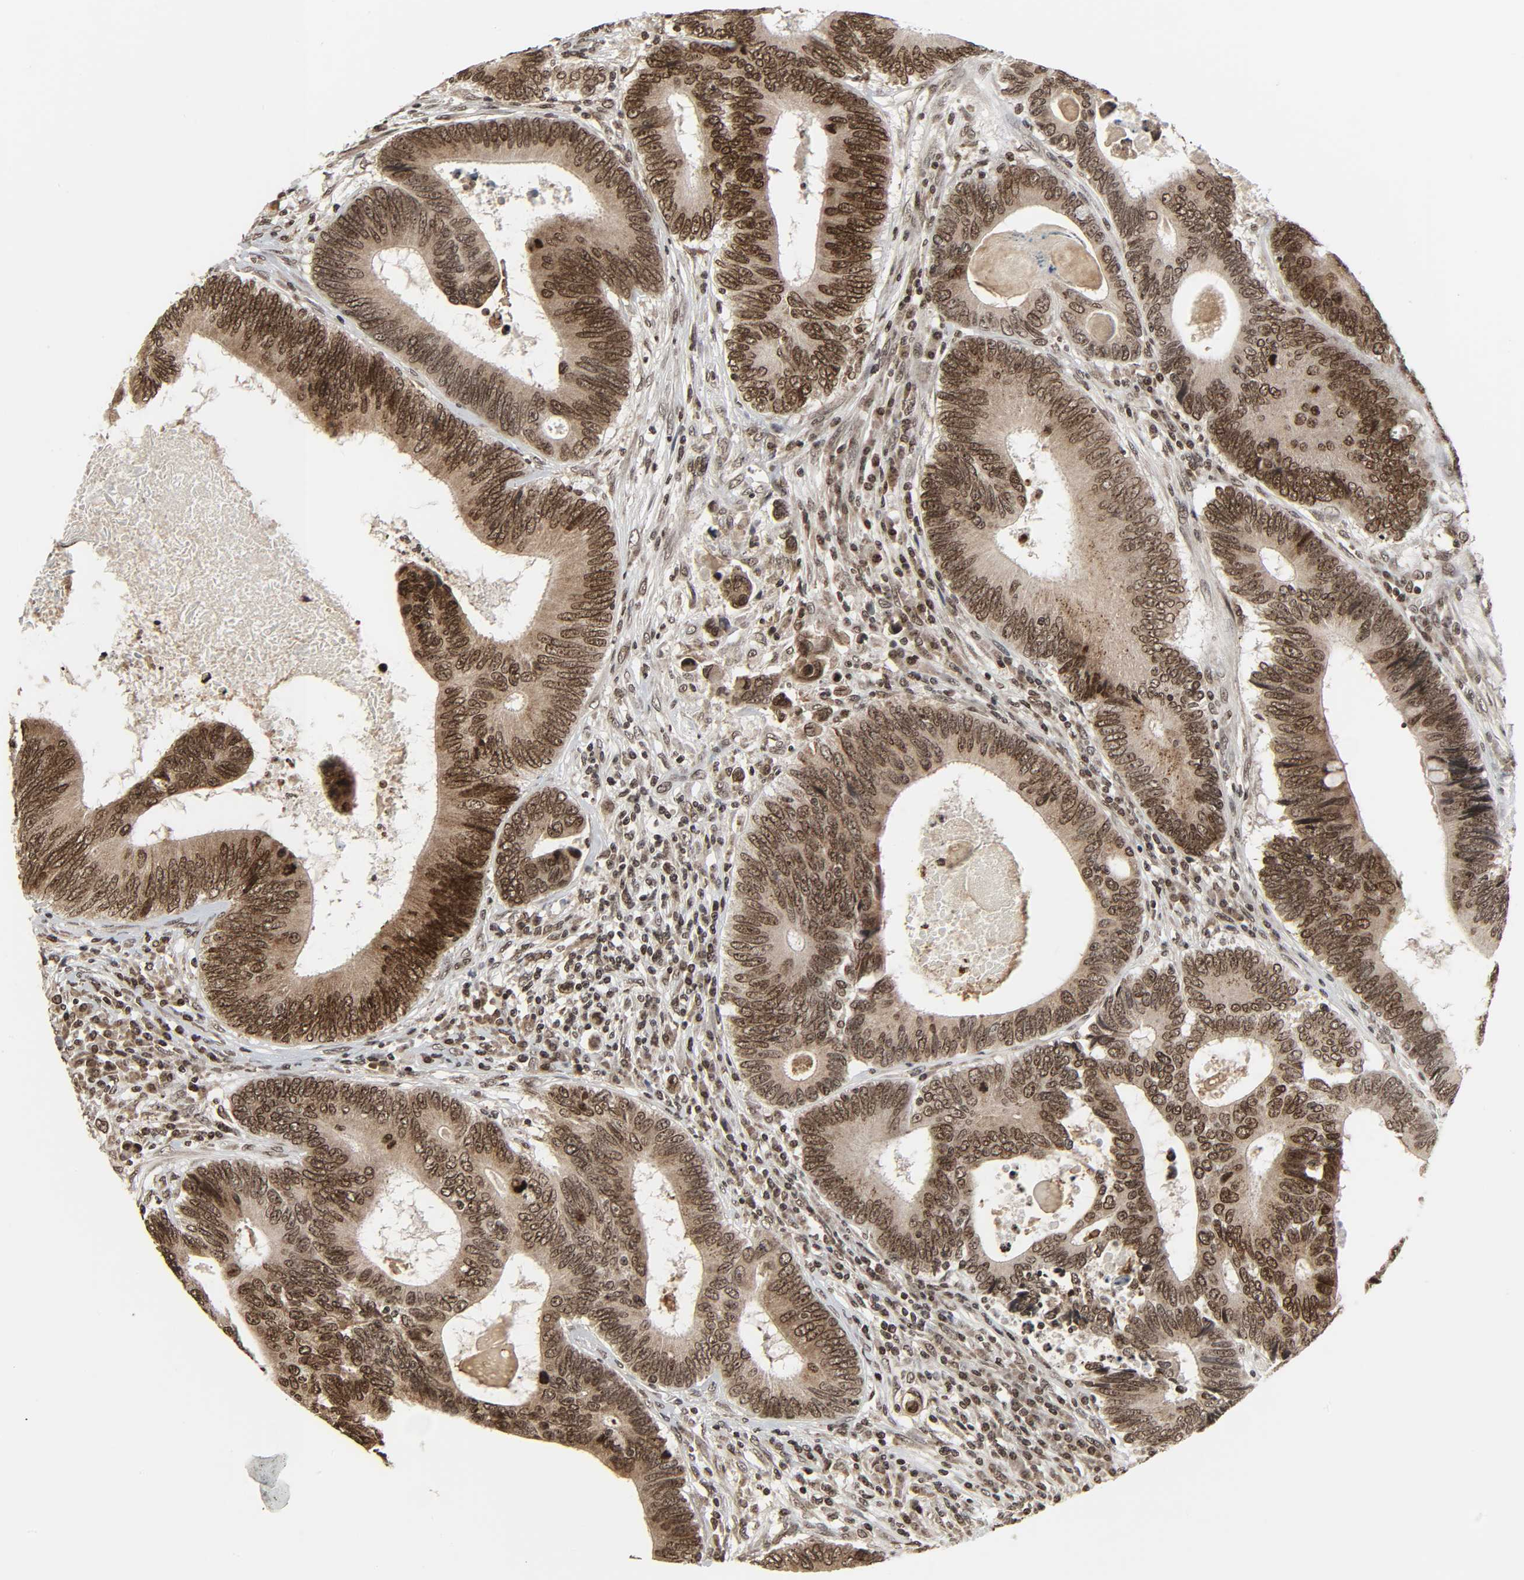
{"staining": {"intensity": "moderate", "quantity": ">75%", "location": "nuclear"}, "tissue": "colorectal cancer", "cell_type": "Tumor cells", "image_type": "cancer", "snomed": [{"axis": "morphology", "description": "Adenocarcinoma, NOS"}, {"axis": "topography", "description": "Colon"}], "caption": "IHC of colorectal cancer demonstrates medium levels of moderate nuclear expression in about >75% of tumor cells.", "gene": "XRCC1", "patient": {"sex": "female", "age": 78}}